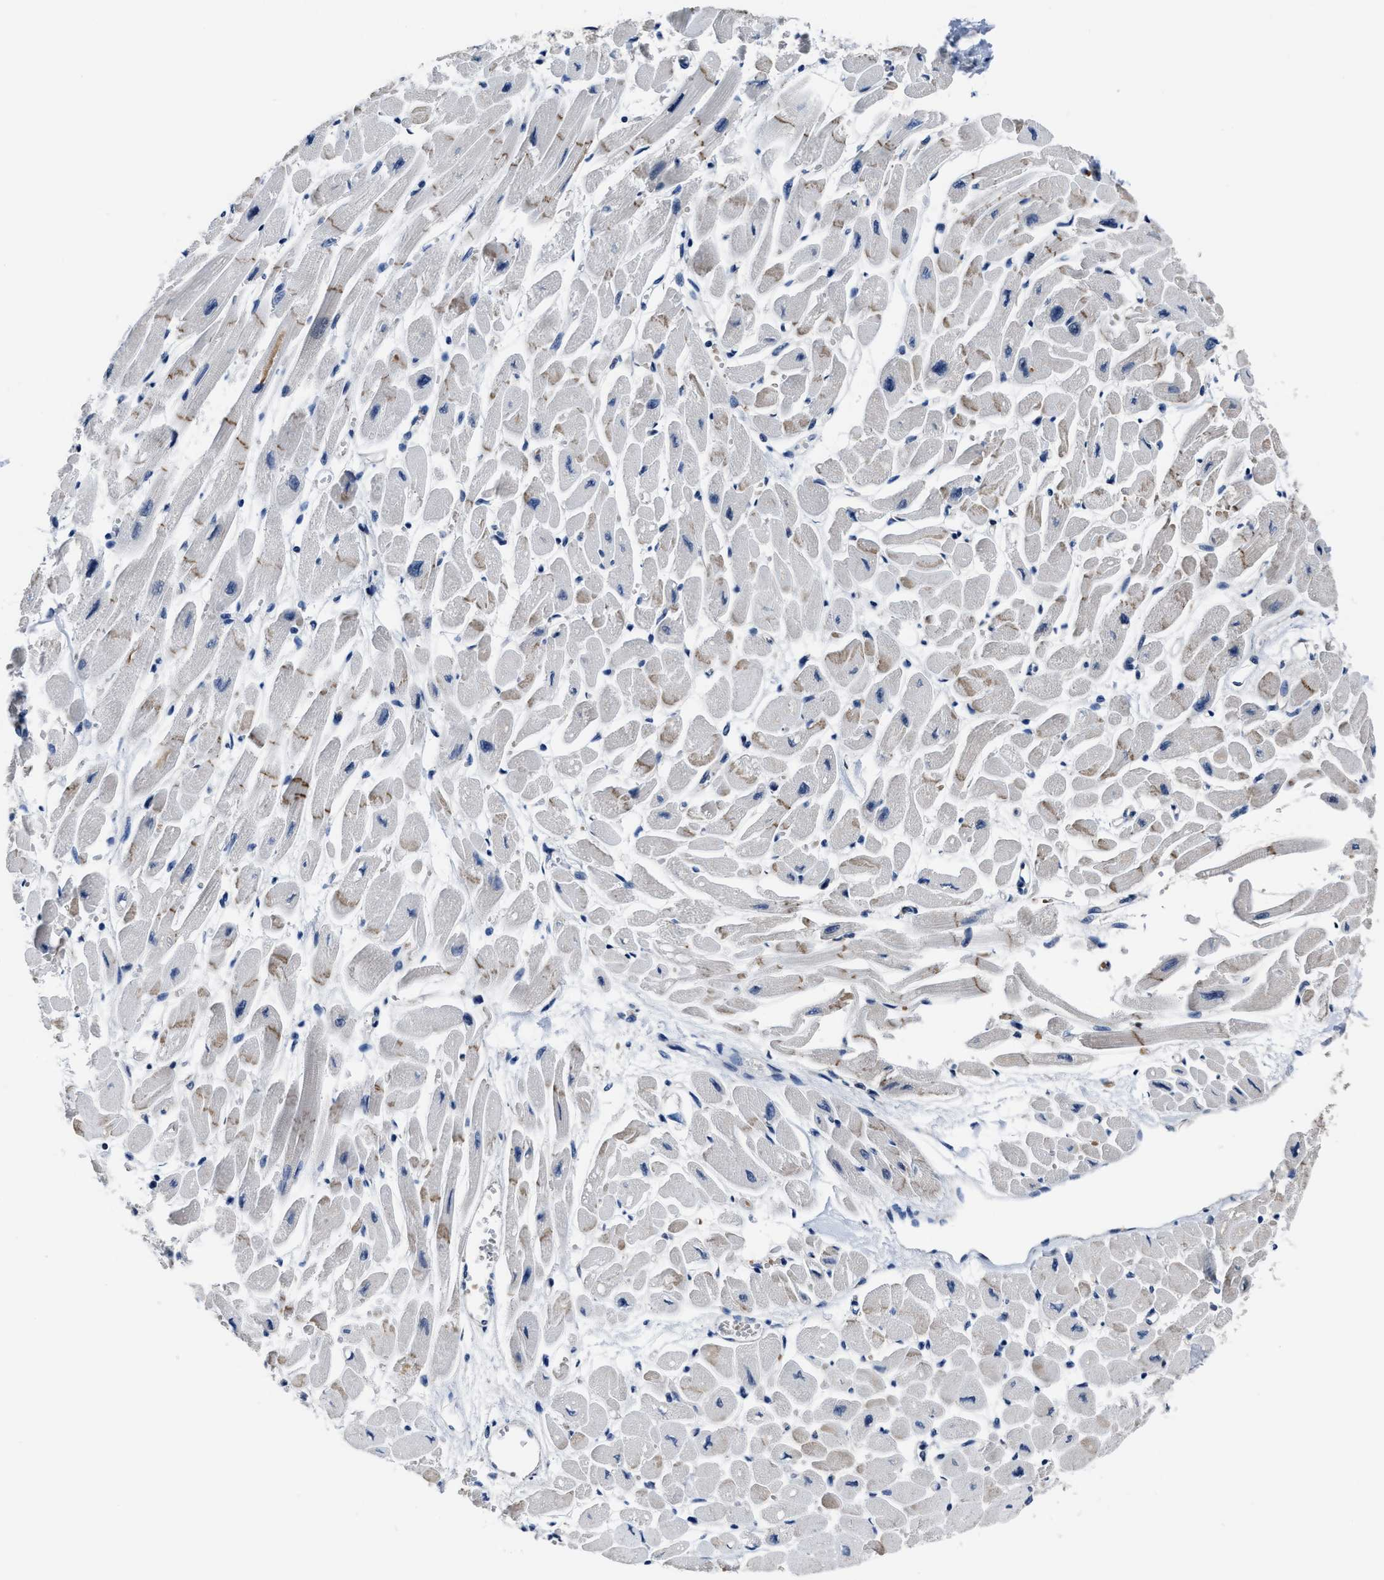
{"staining": {"intensity": "moderate", "quantity": ">75%", "location": "cytoplasmic/membranous"}, "tissue": "heart muscle", "cell_type": "Cardiomyocytes", "image_type": "normal", "snomed": [{"axis": "morphology", "description": "Normal tissue, NOS"}, {"axis": "topography", "description": "Heart"}], "caption": "The image reveals staining of benign heart muscle, revealing moderate cytoplasmic/membranous protein staining (brown color) within cardiomyocytes. (DAB IHC with brightfield microscopy, high magnification).", "gene": "GHITM", "patient": {"sex": "female", "age": 54}}